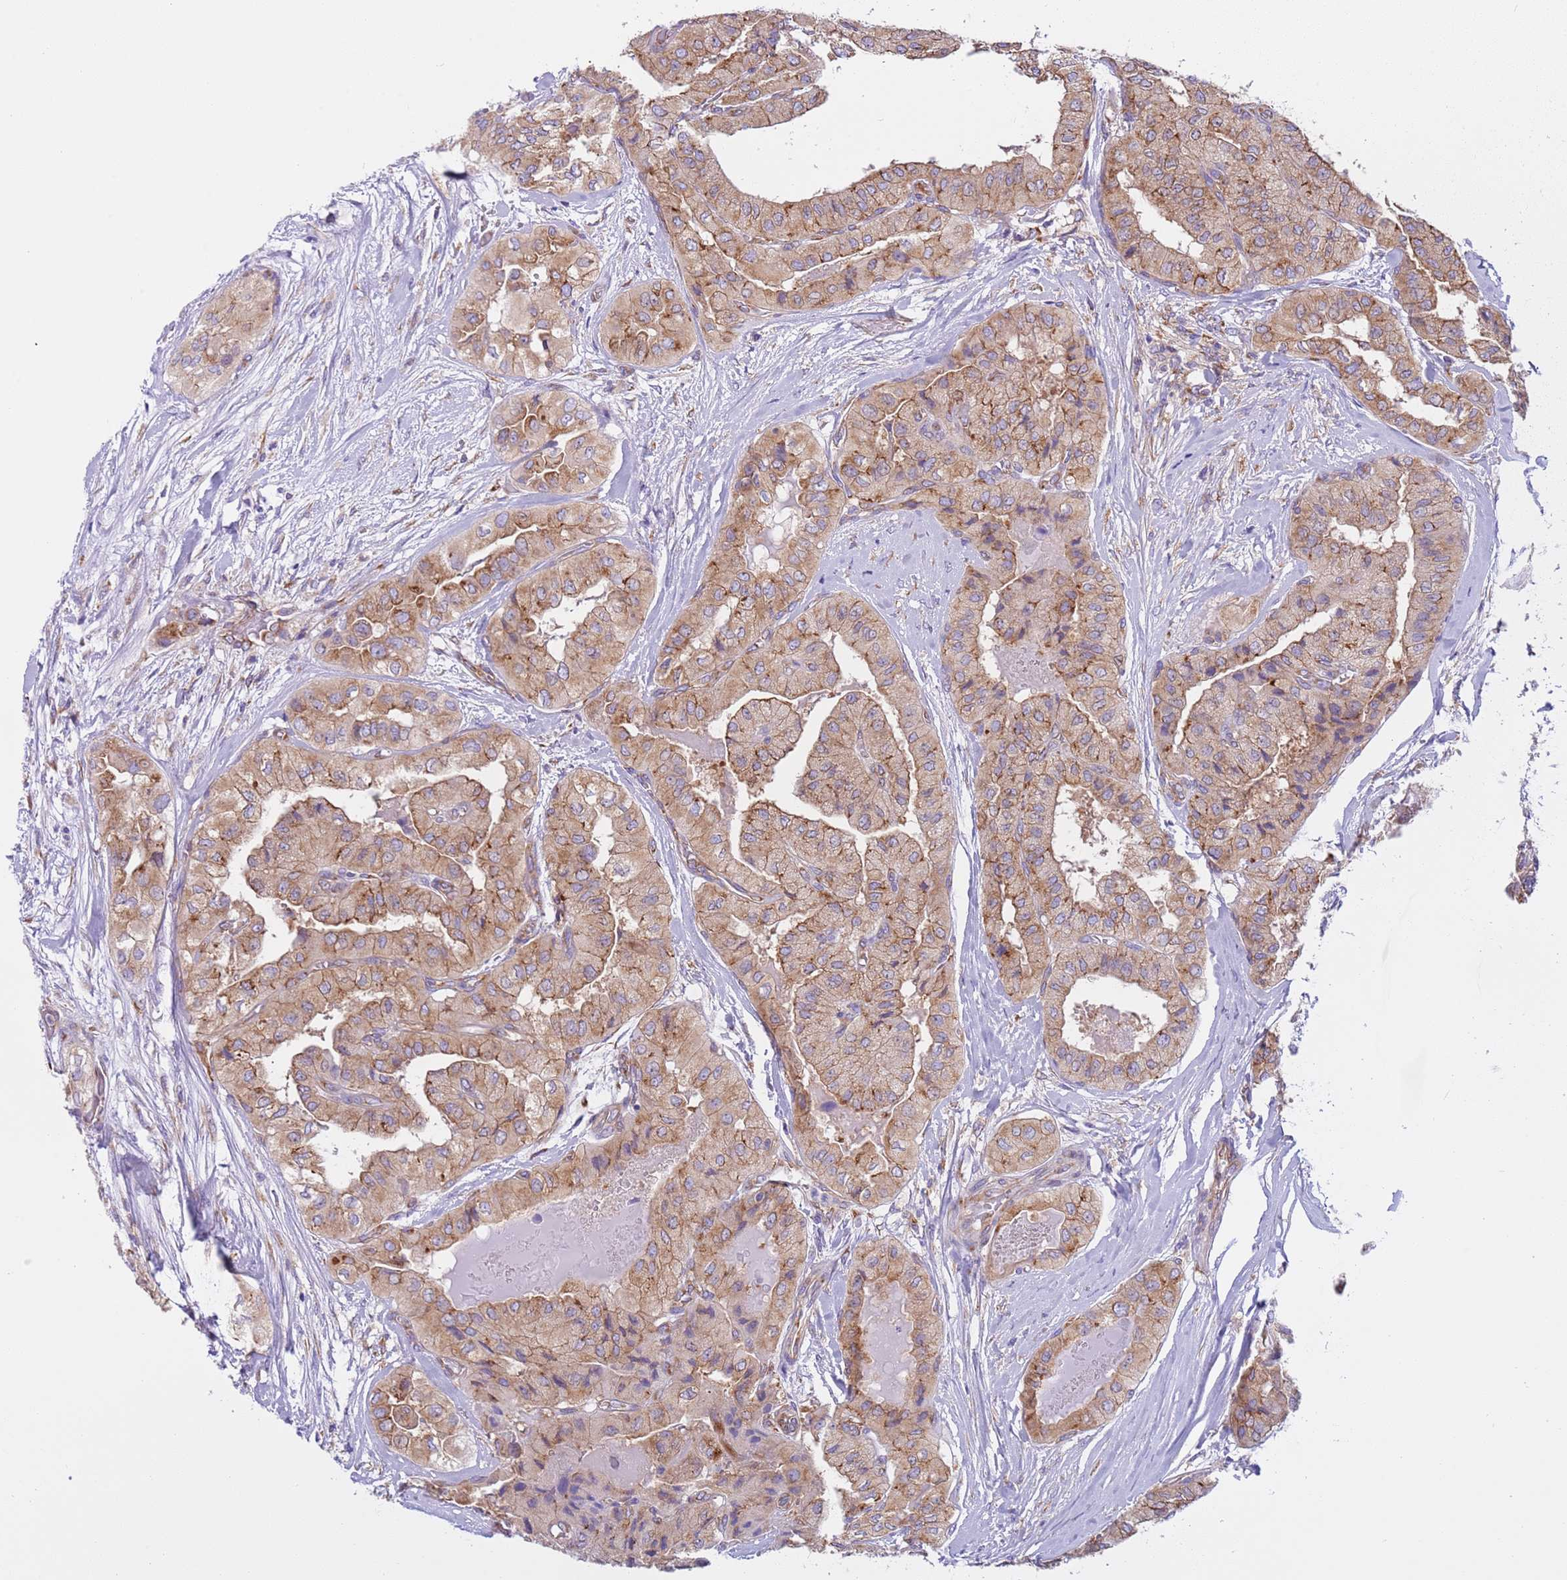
{"staining": {"intensity": "moderate", "quantity": ">75%", "location": "cytoplasmic/membranous"}, "tissue": "thyroid cancer", "cell_type": "Tumor cells", "image_type": "cancer", "snomed": [{"axis": "morphology", "description": "Papillary adenocarcinoma, NOS"}, {"axis": "topography", "description": "Thyroid gland"}], "caption": "Moderate cytoplasmic/membranous expression for a protein is identified in approximately >75% of tumor cells of thyroid cancer using immunohistochemistry (IHC).", "gene": "VARS1", "patient": {"sex": "female", "age": 59}}